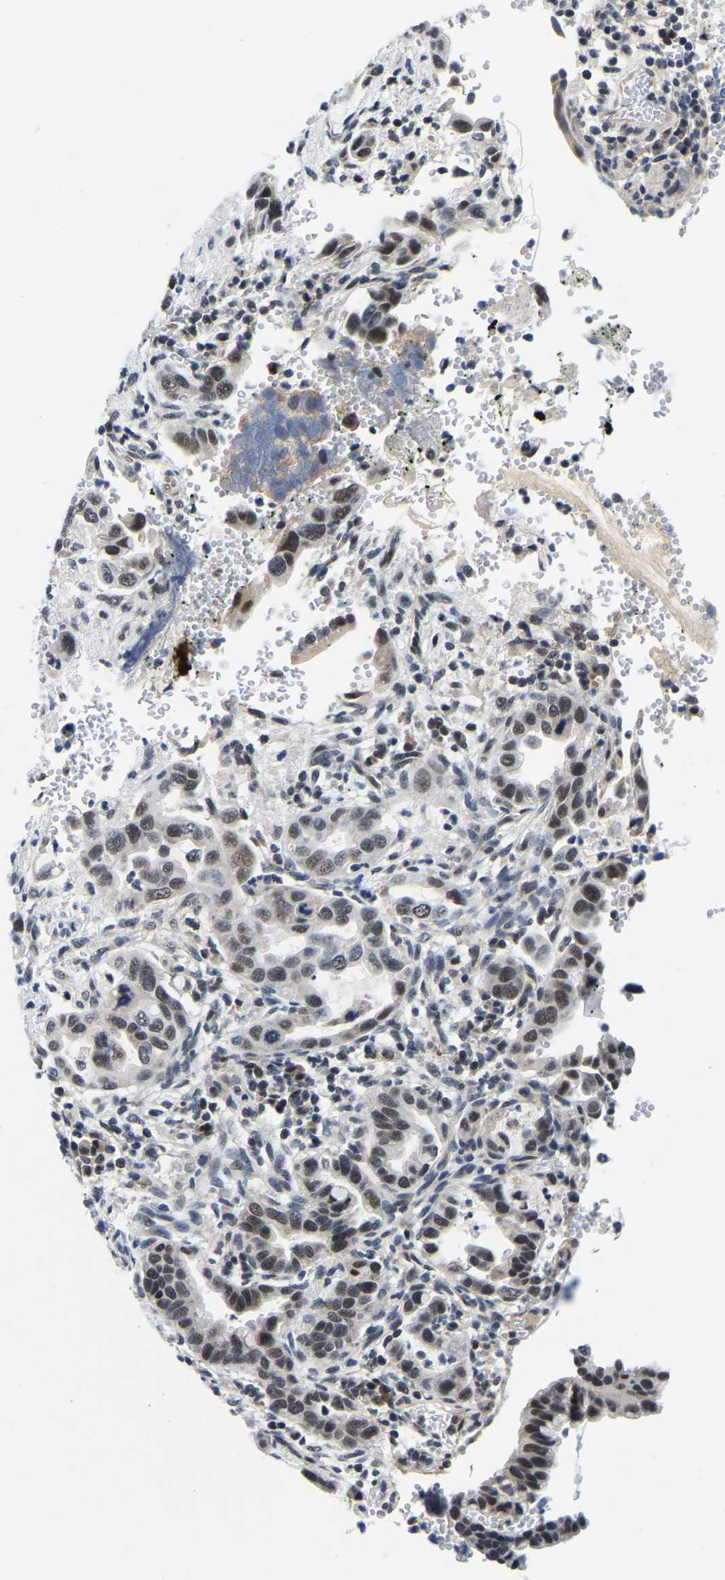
{"staining": {"intensity": "weak", "quantity": "25%-75%", "location": "nuclear"}, "tissue": "pancreatic cancer", "cell_type": "Tumor cells", "image_type": "cancer", "snomed": [{"axis": "morphology", "description": "Adenocarcinoma, NOS"}, {"axis": "topography", "description": "Pancreas"}], "caption": "This is a histology image of IHC staining of pancreatic cancer (adenocarcinoma), which shows weak staining in the nuclear of tumor cells.", "gene": "POLDIP3", "patient": {"sex": "female", "age": 70}}